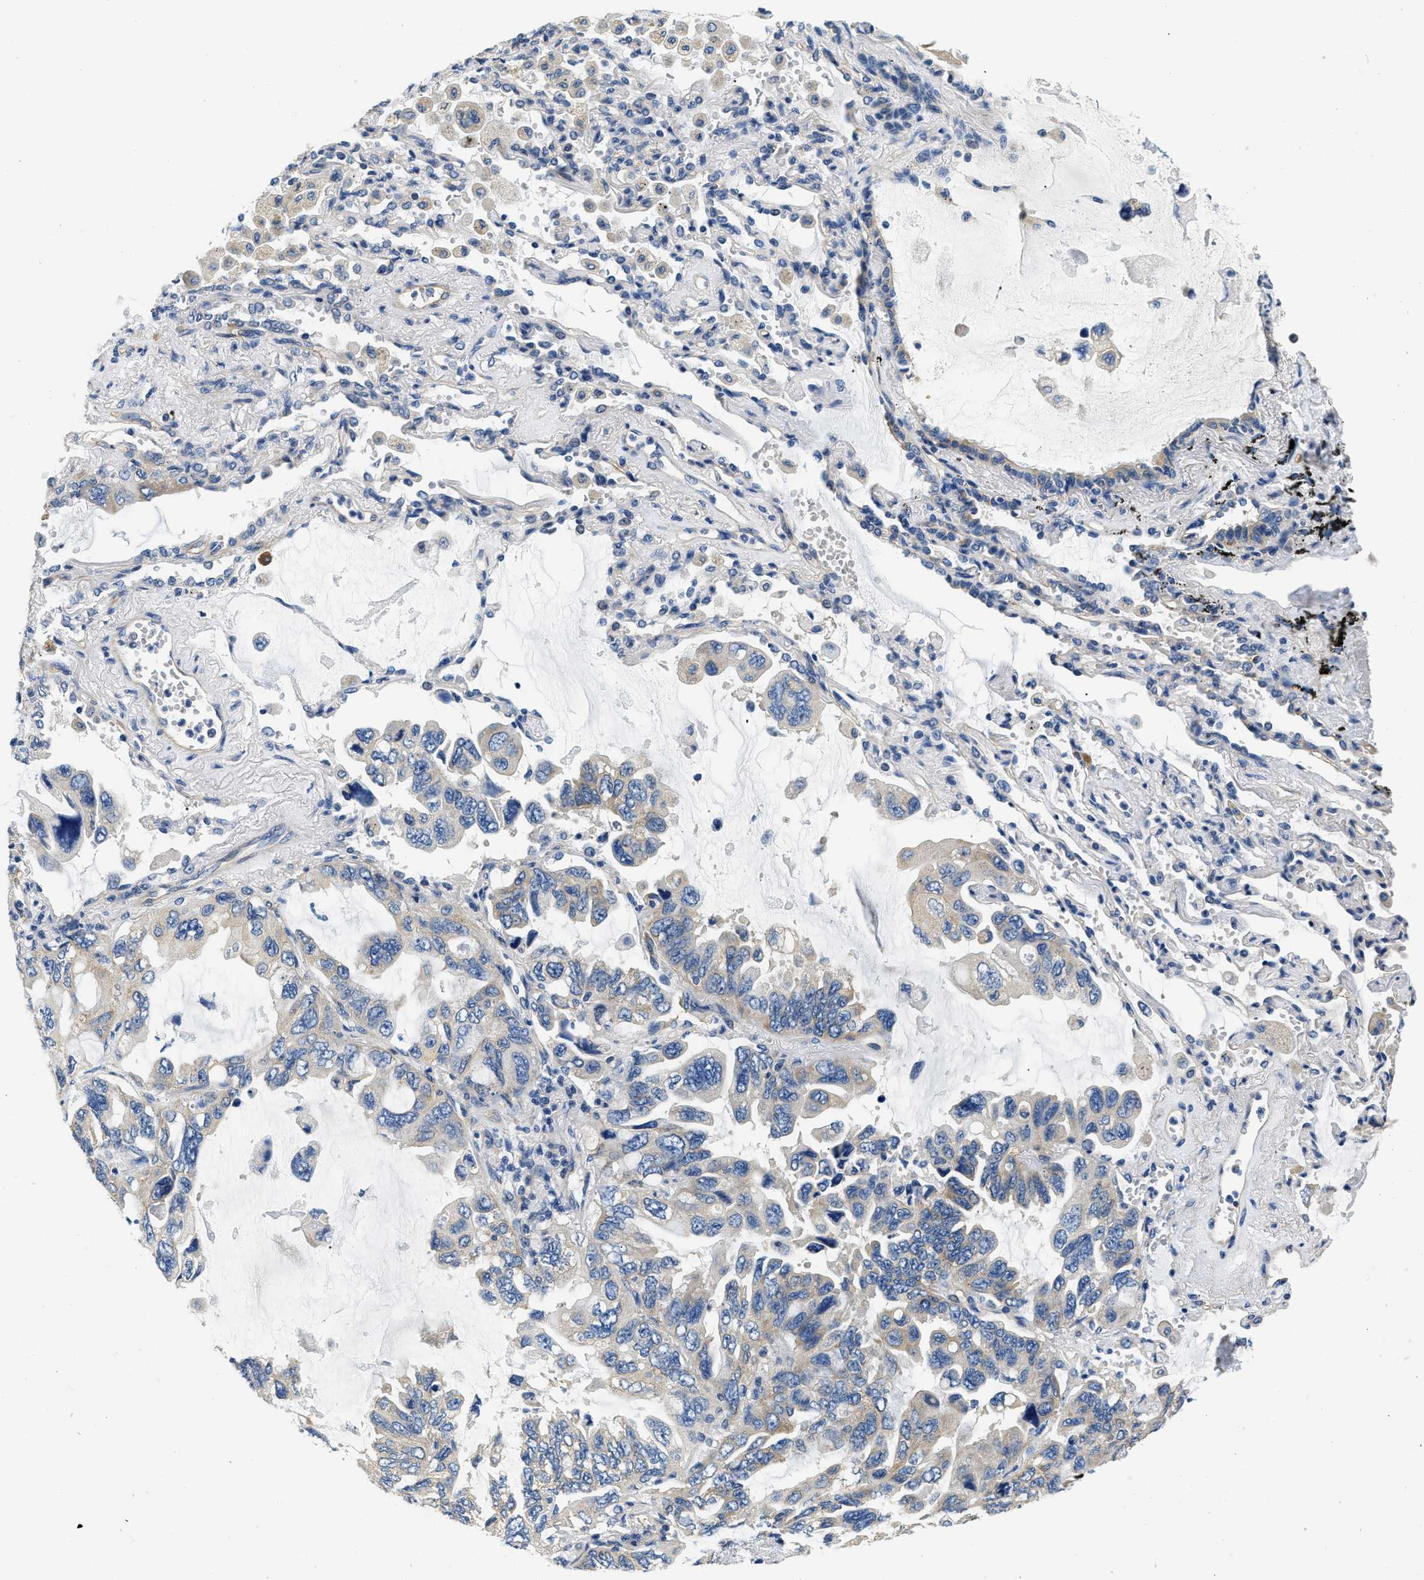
{"staining": {"intensity": "weak", "quantity": "<25%", "location": "cytoplasmic/membranous"}, "tissue": "lung cancer", "cell_type": "Tumor cells", "image_type": "cancer", "snomed": [{"axis": "morphology", "description": "Squamous cell carcinoma, NOS"}, {"axis": "topography", "description": "Lung"}], "caption": "High power microscopy histopathology image of an immunohistochemistry histopathology image of lung cancer (squamous cell carcinoma), revealing no significant staining in tumor cells.", "gene": "CSDE1", "patient": {"sex": "female", "age": 73}}